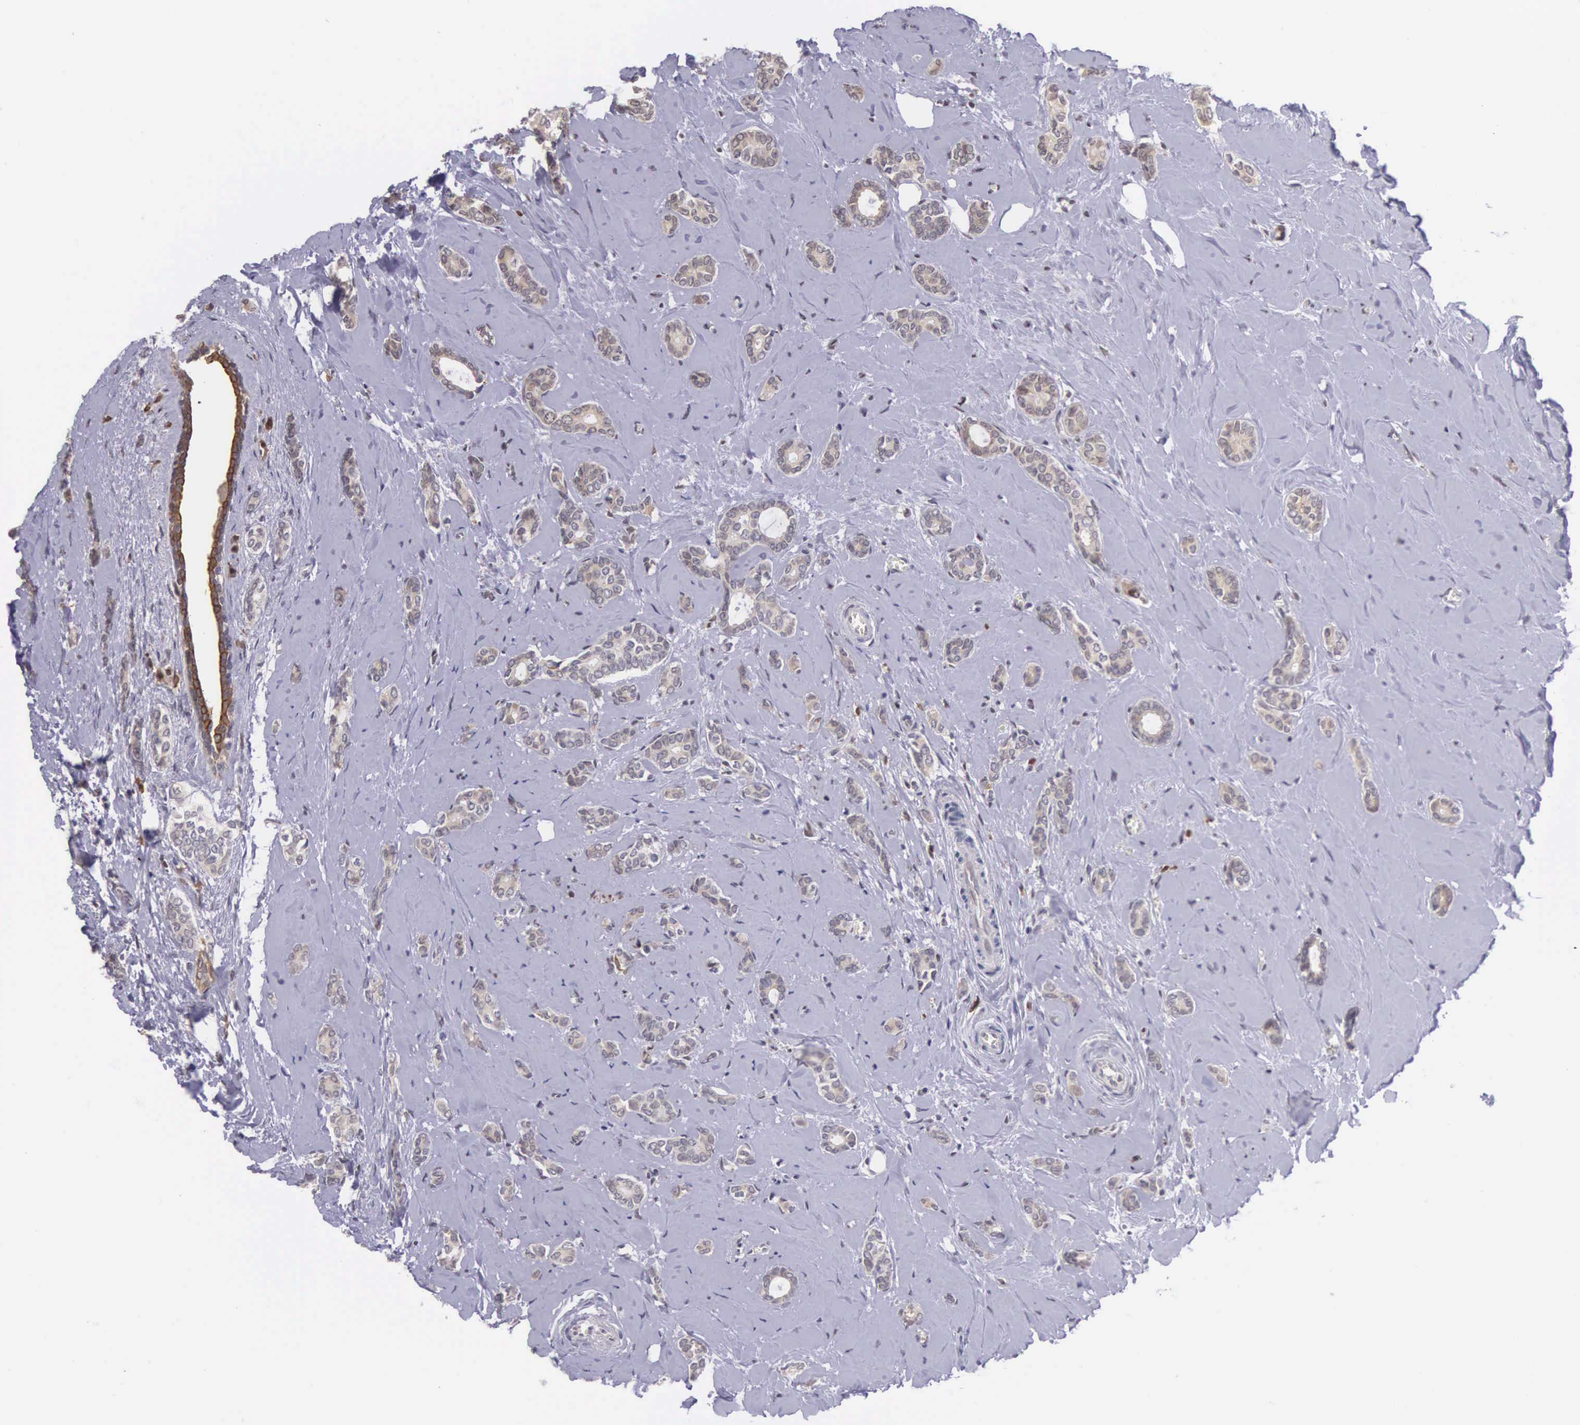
{"staining": {"intensity": "weak", "quantity": "25%-75%", "location": "cytoplasmic/membranous"}, "tissue": "breast cancer", "cell_type": "Tumor cells", "image_type": "cancer", "snomed": [{"axis": "morphology", "description": "Duct carcinoma"}, {"axis": "topography", "description": "Breast"}], "caption": "Weak cytoplasmic/membranous protein positivity is identified in approximately 25%-75% of tumor cells in breast cancer. Using DAB (brown) and hematoxylin (blue) stains, captured at high magnification using brightfield microscopy.", "gene": "SLC25A21", "patient": {"sex": "female", "age": 50}}